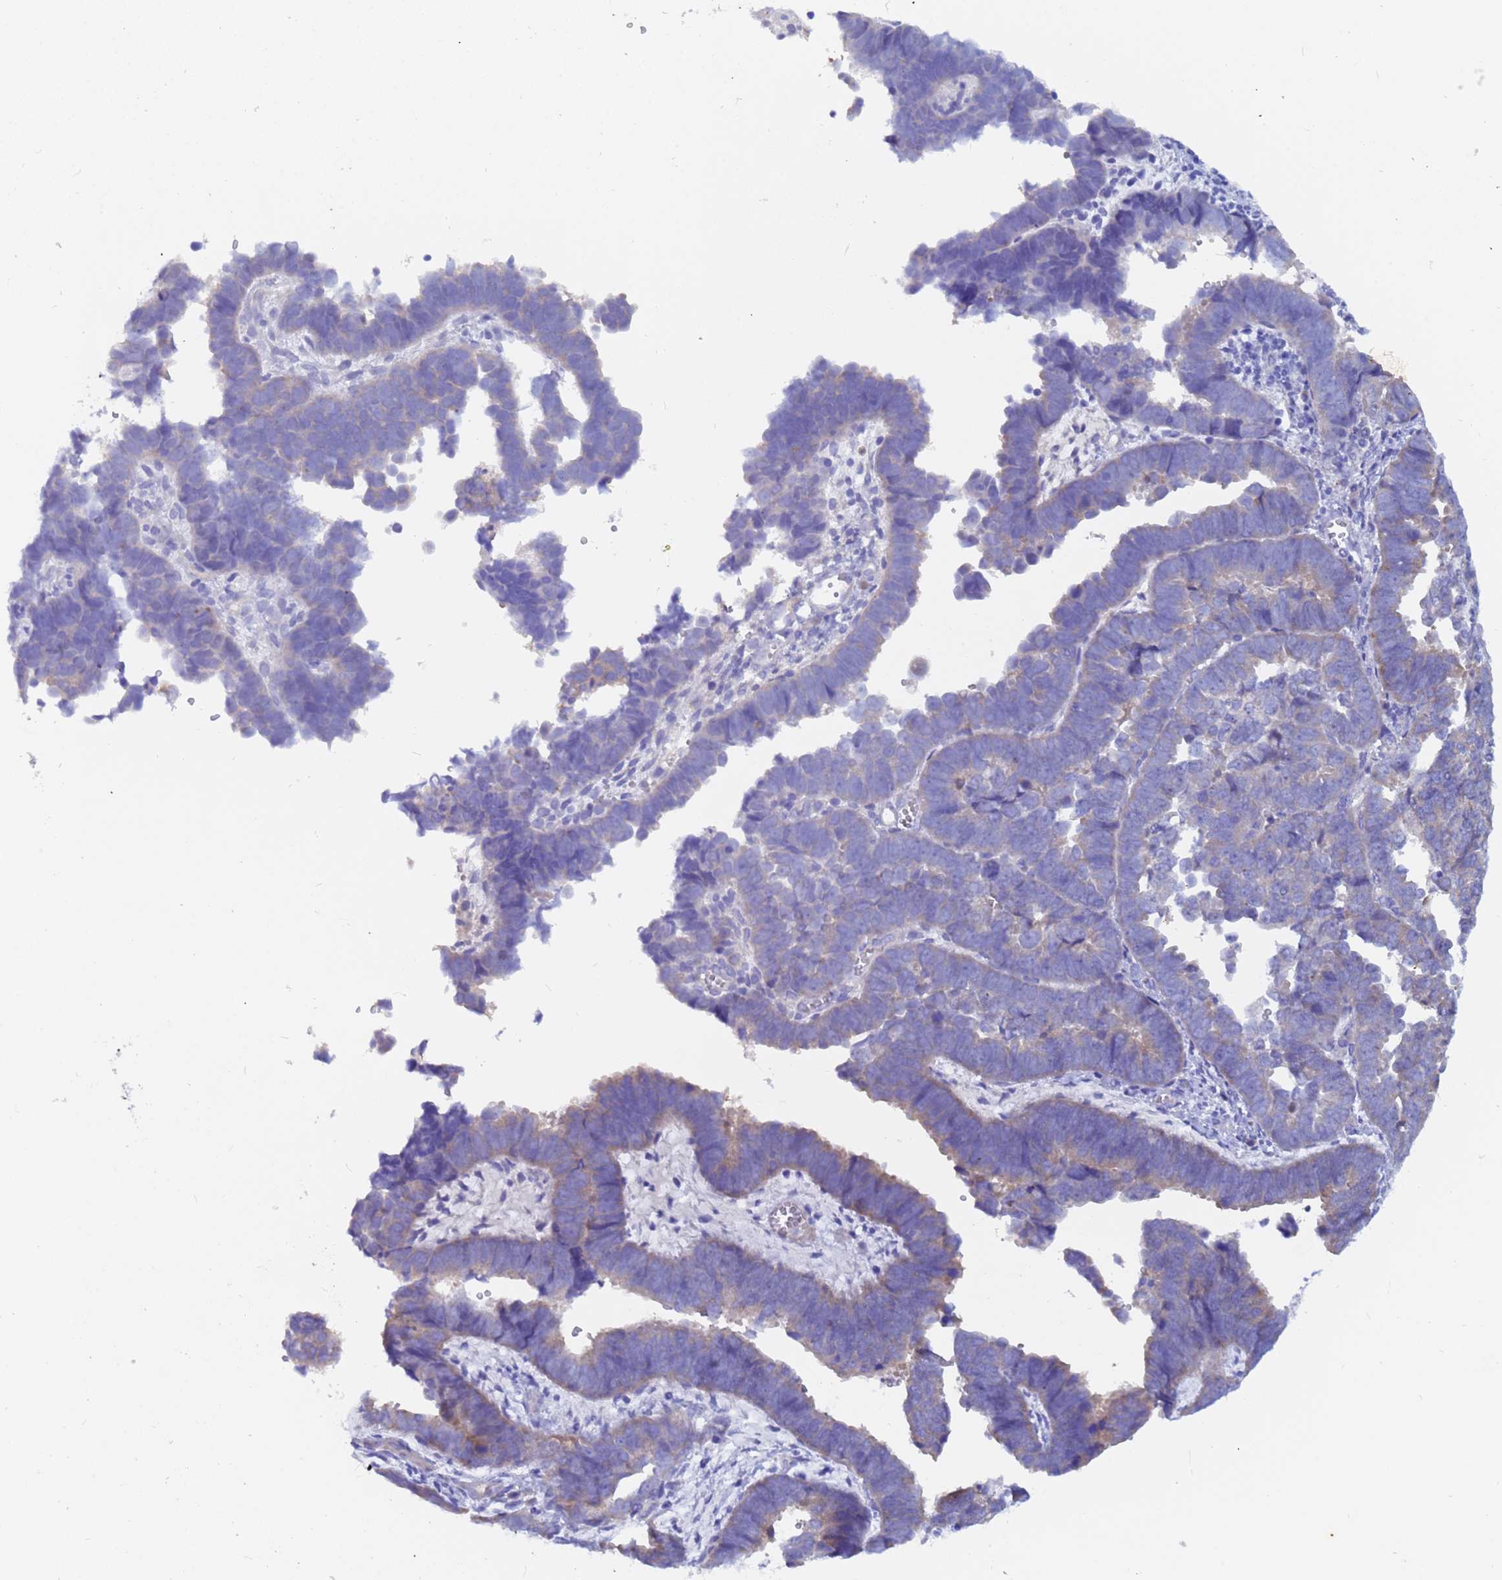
{"staining": {"intensity": "negative", "quantity": "none", "location": "none"}, "tissue": "endometrial cancer", "cell_type": "Tumor cells", "image_type": "cancer", "snomed": [{"axis": "morphology", "description": "Adenocarcinoma, NOS"}, {"axis": "topography", "description": "Endometrium"}], "caption": "DAB (3,3'-diaminobenzidine) immunohistochemical staining of endometrial cancer (adenocarcinoma) demonstrates no significant expression in tumor cells.", "gene": "UBE2O", "patient": {"sex": "female", "age": 75}}